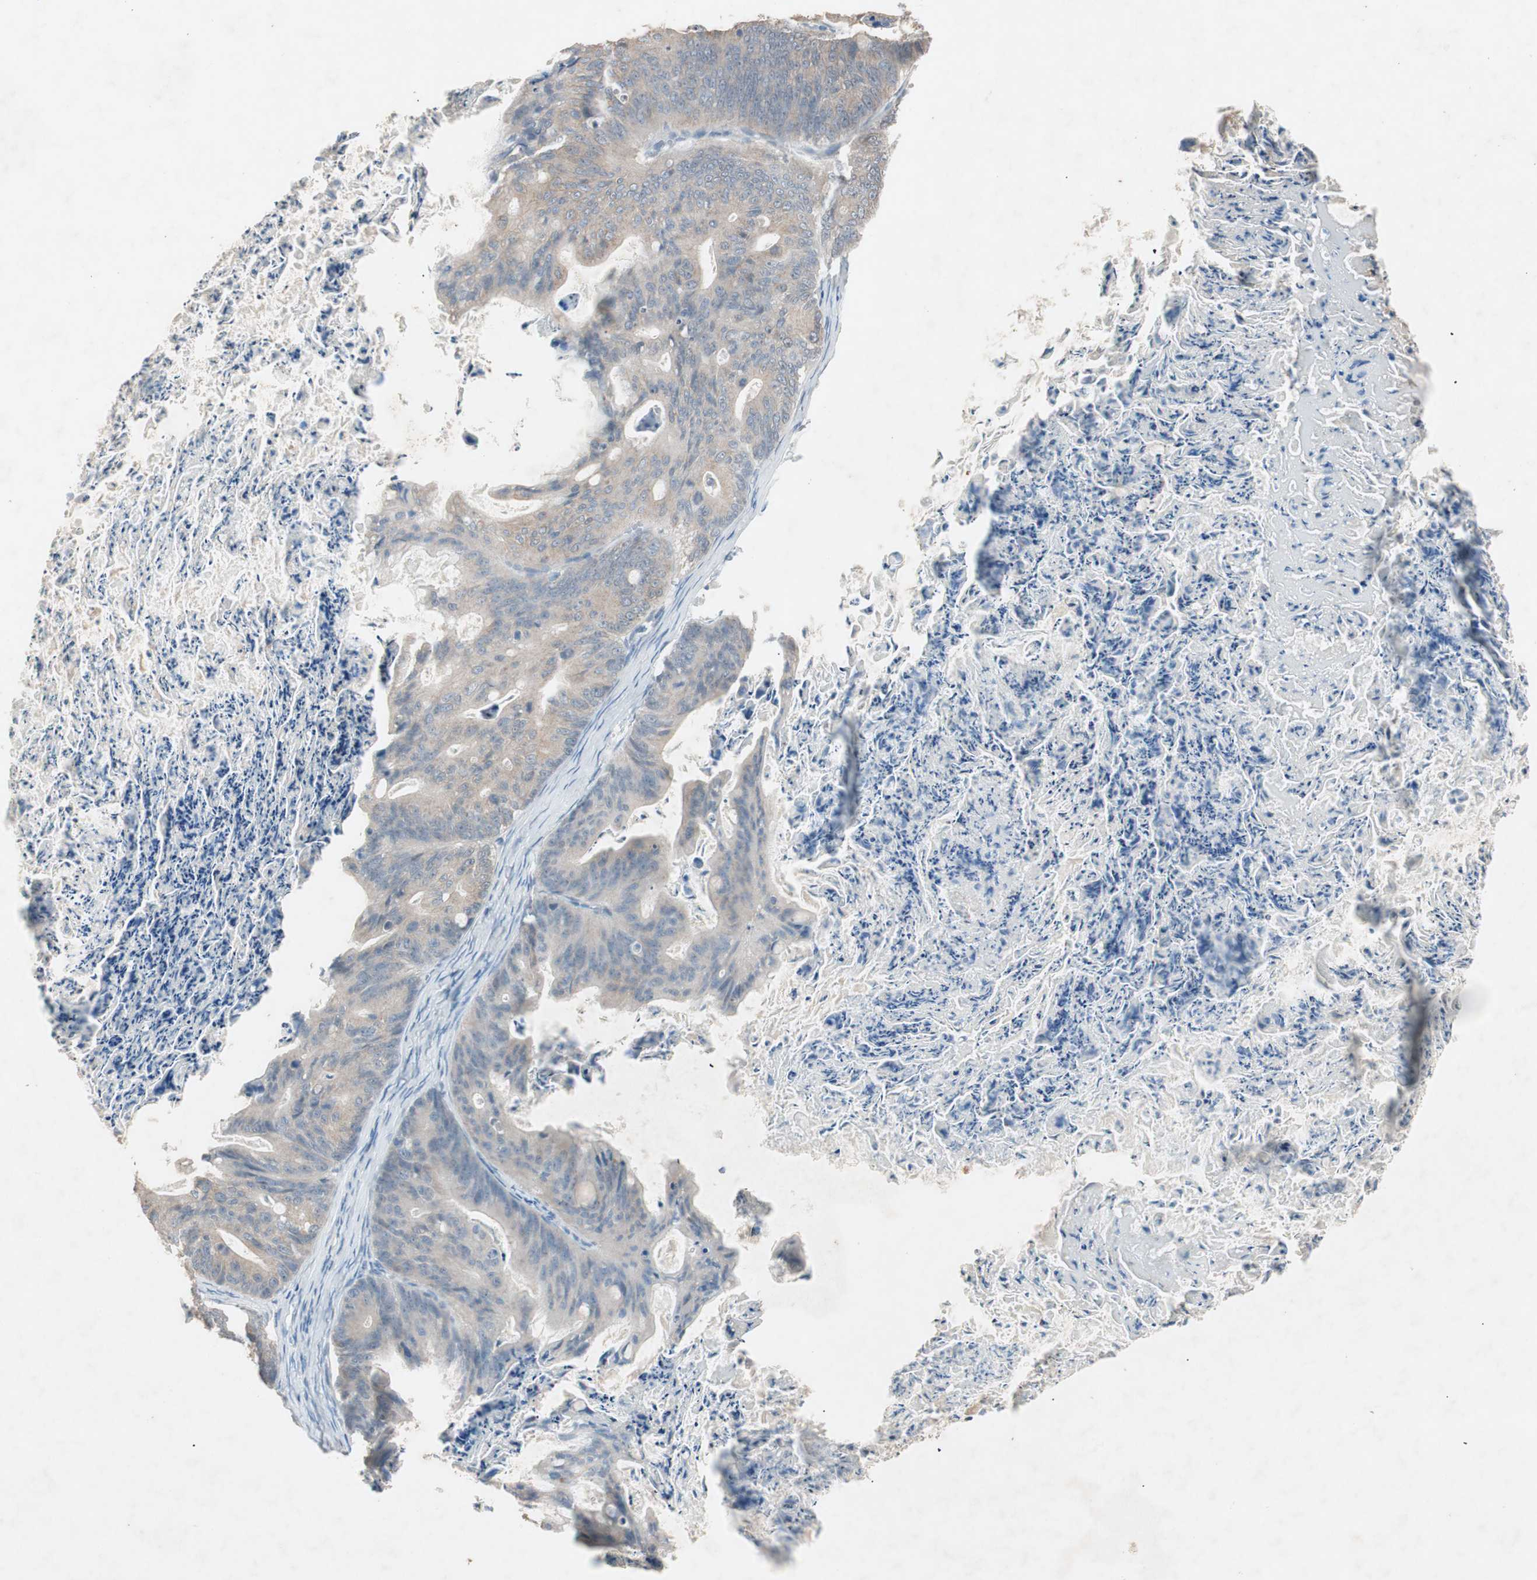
{"staining": {"intensity": "weak", "quantity": ">75%", "location": "cytoplasmic/membranous"}, "tissue": "ovarian cancer", "cell_type": "Tumor cells", "image_type": "cancer", "snomed": [{"axis": "morphology", "description": "Cystadenocarcinoma, mucinous, NOS"}, {"axis": "topography", "description": "Ovary"}], "caption": "Ovarian mucinous cystadenocarcinoma tissue reveals weak cytoplasmic/membranous staining in approximately >75% of tumor cells, visualized by immunohistochemistry.", "gene": "KHK", "patient": {"sex": "female", "age": 36}}